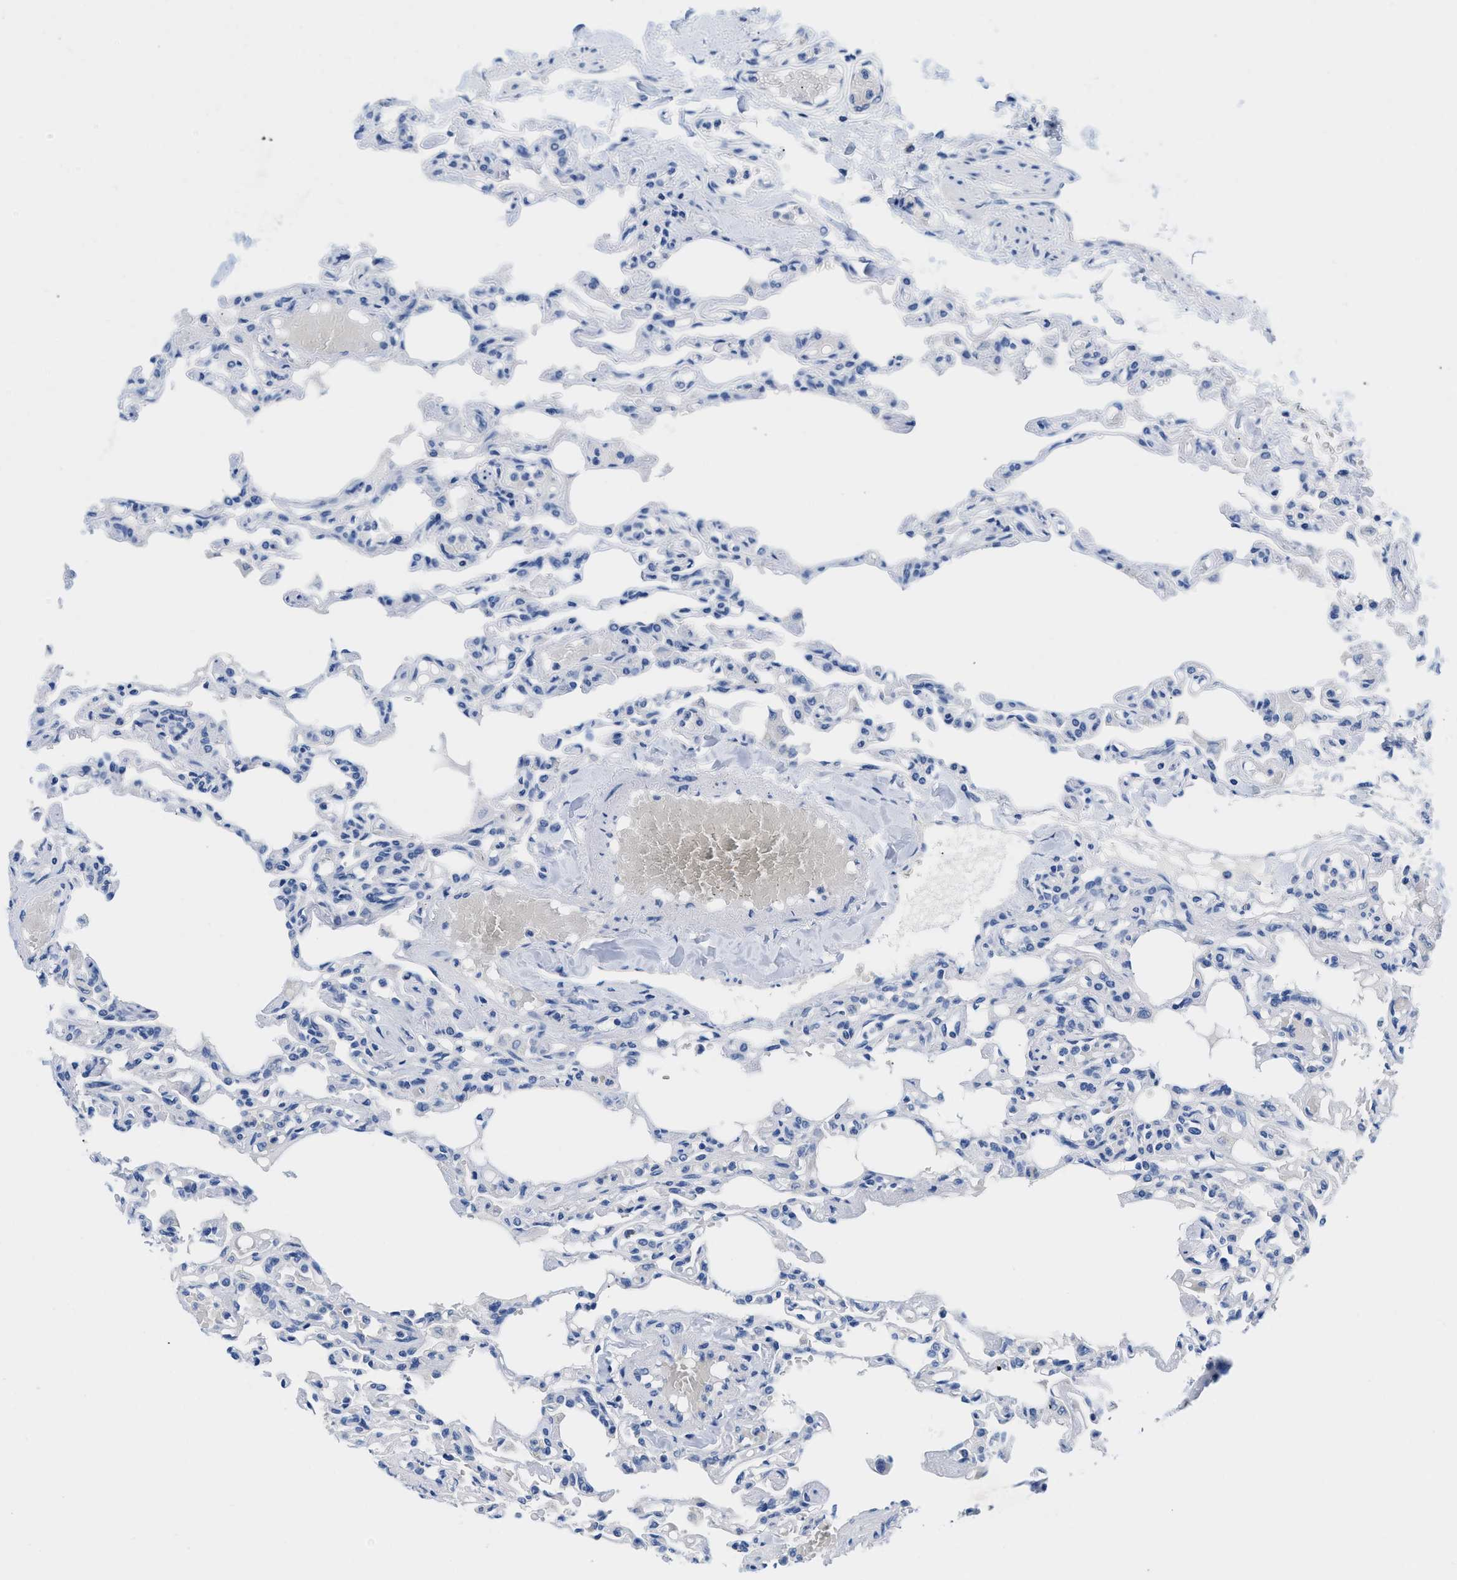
{"staining": {"intensity": "negative", "quantity": "none", "location": "none"}, "tissue": "lung", "cell_type": "Alveolar cells", "image_type": "normal", "snomed": [{"axis": "morphology", "description": "Normal tissue, NOS"}, {"axis": "topography", "description": "Lung"}], "caption": "The immunohistochemistry image has no significant staining in alveolar cells of lung.", "gene": "SLFN13", "patient": {"sex": "male", "age": 21}}